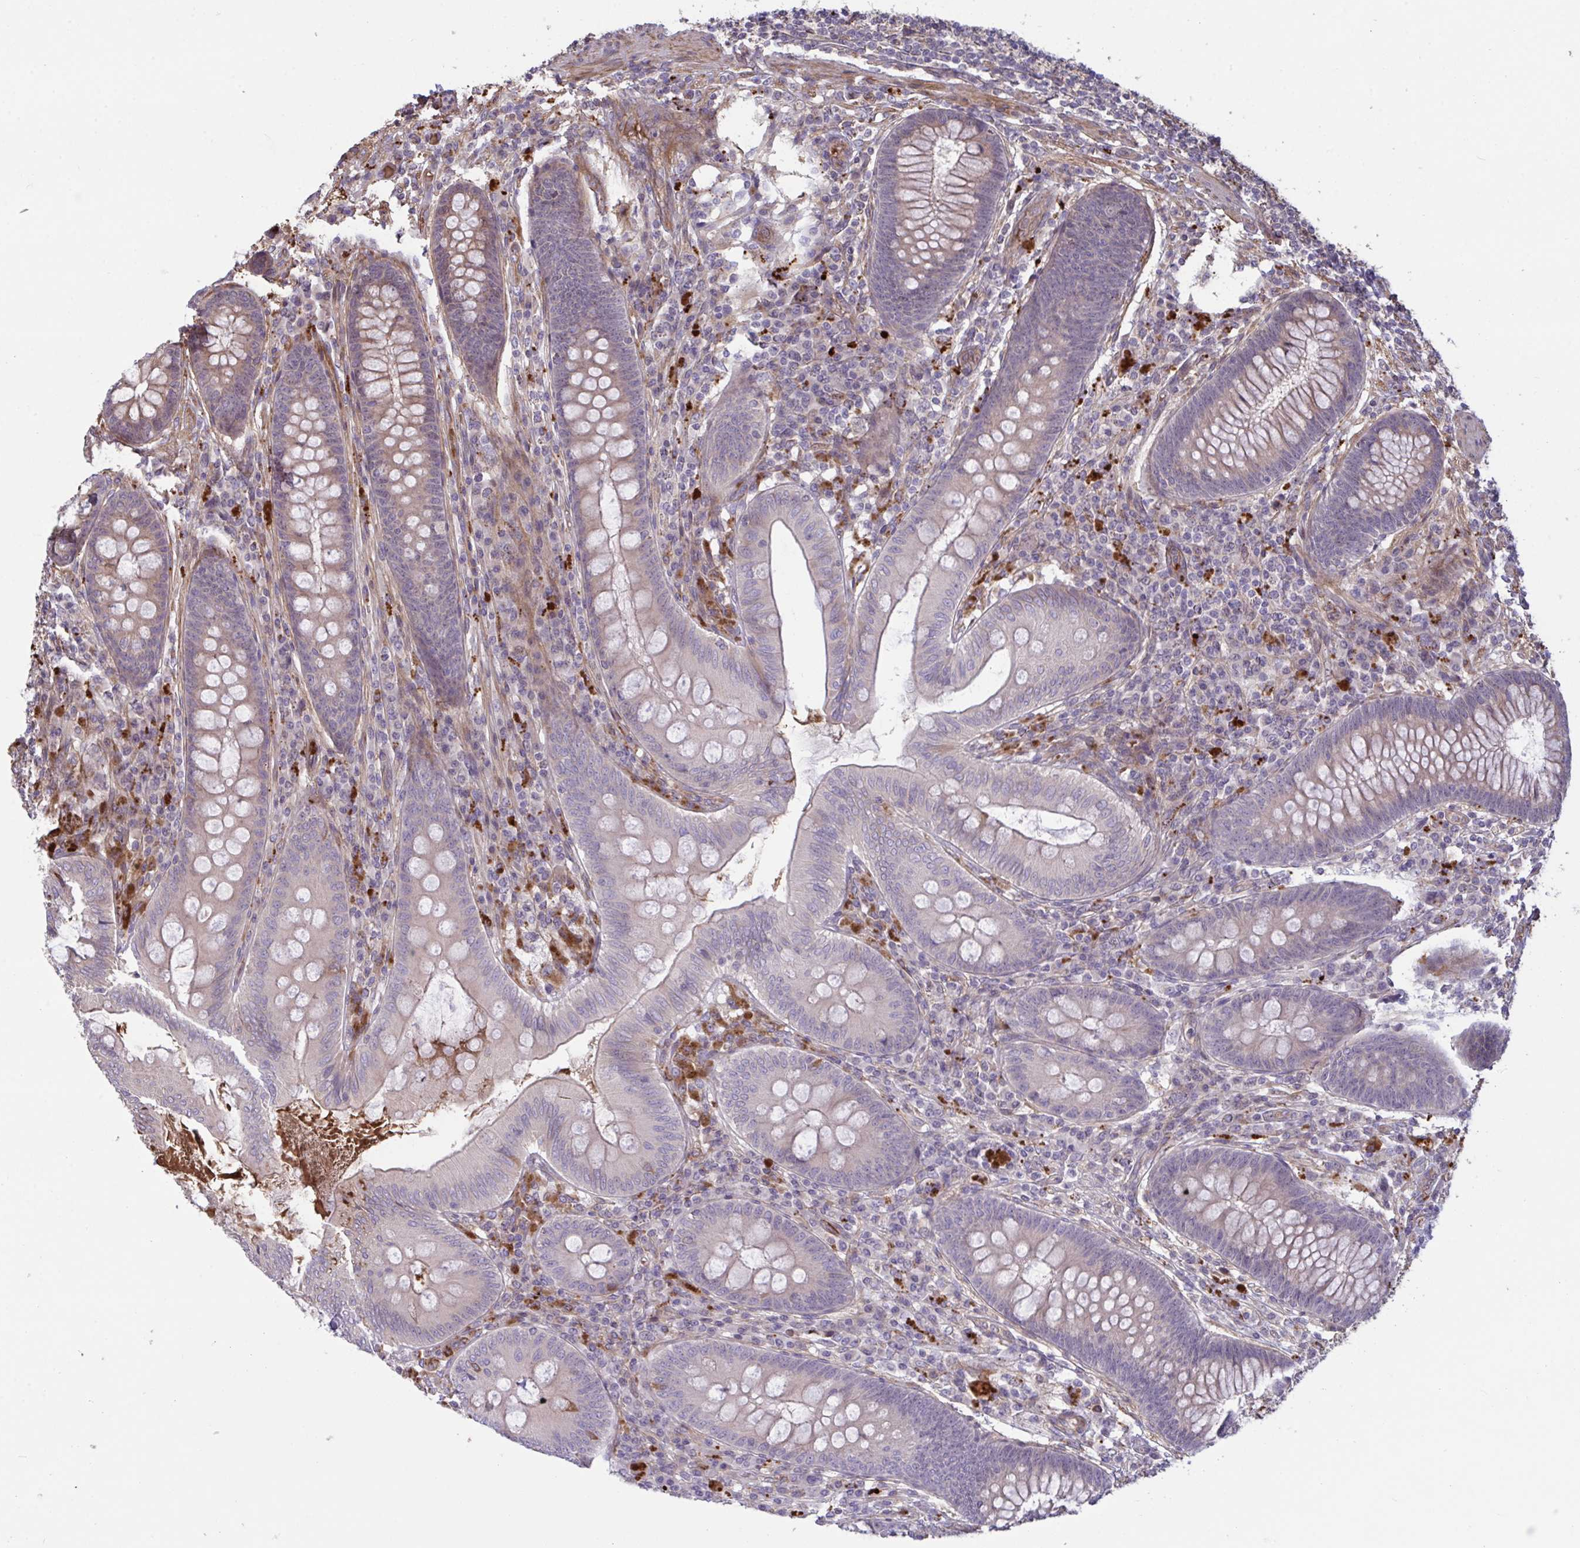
{"staining": {"intensity": "weak", "quantity": "<25%", "location": "cytoplasmic/membranous"}, "tissue": "appendix", "cell_type": "Glandular cells", "image_type": "normal", "snomed": [{"axis": "morphology", "description": "Normal tissue, NOS"}, {"axis": "topography", "description": "Appendix"}], "caption": "Benign appendix was stained to show a protein in brown. There is no significant positivity in glandular cells.", "gene": "IL1R1", "patient": {"sex": "male", "age": 71}}